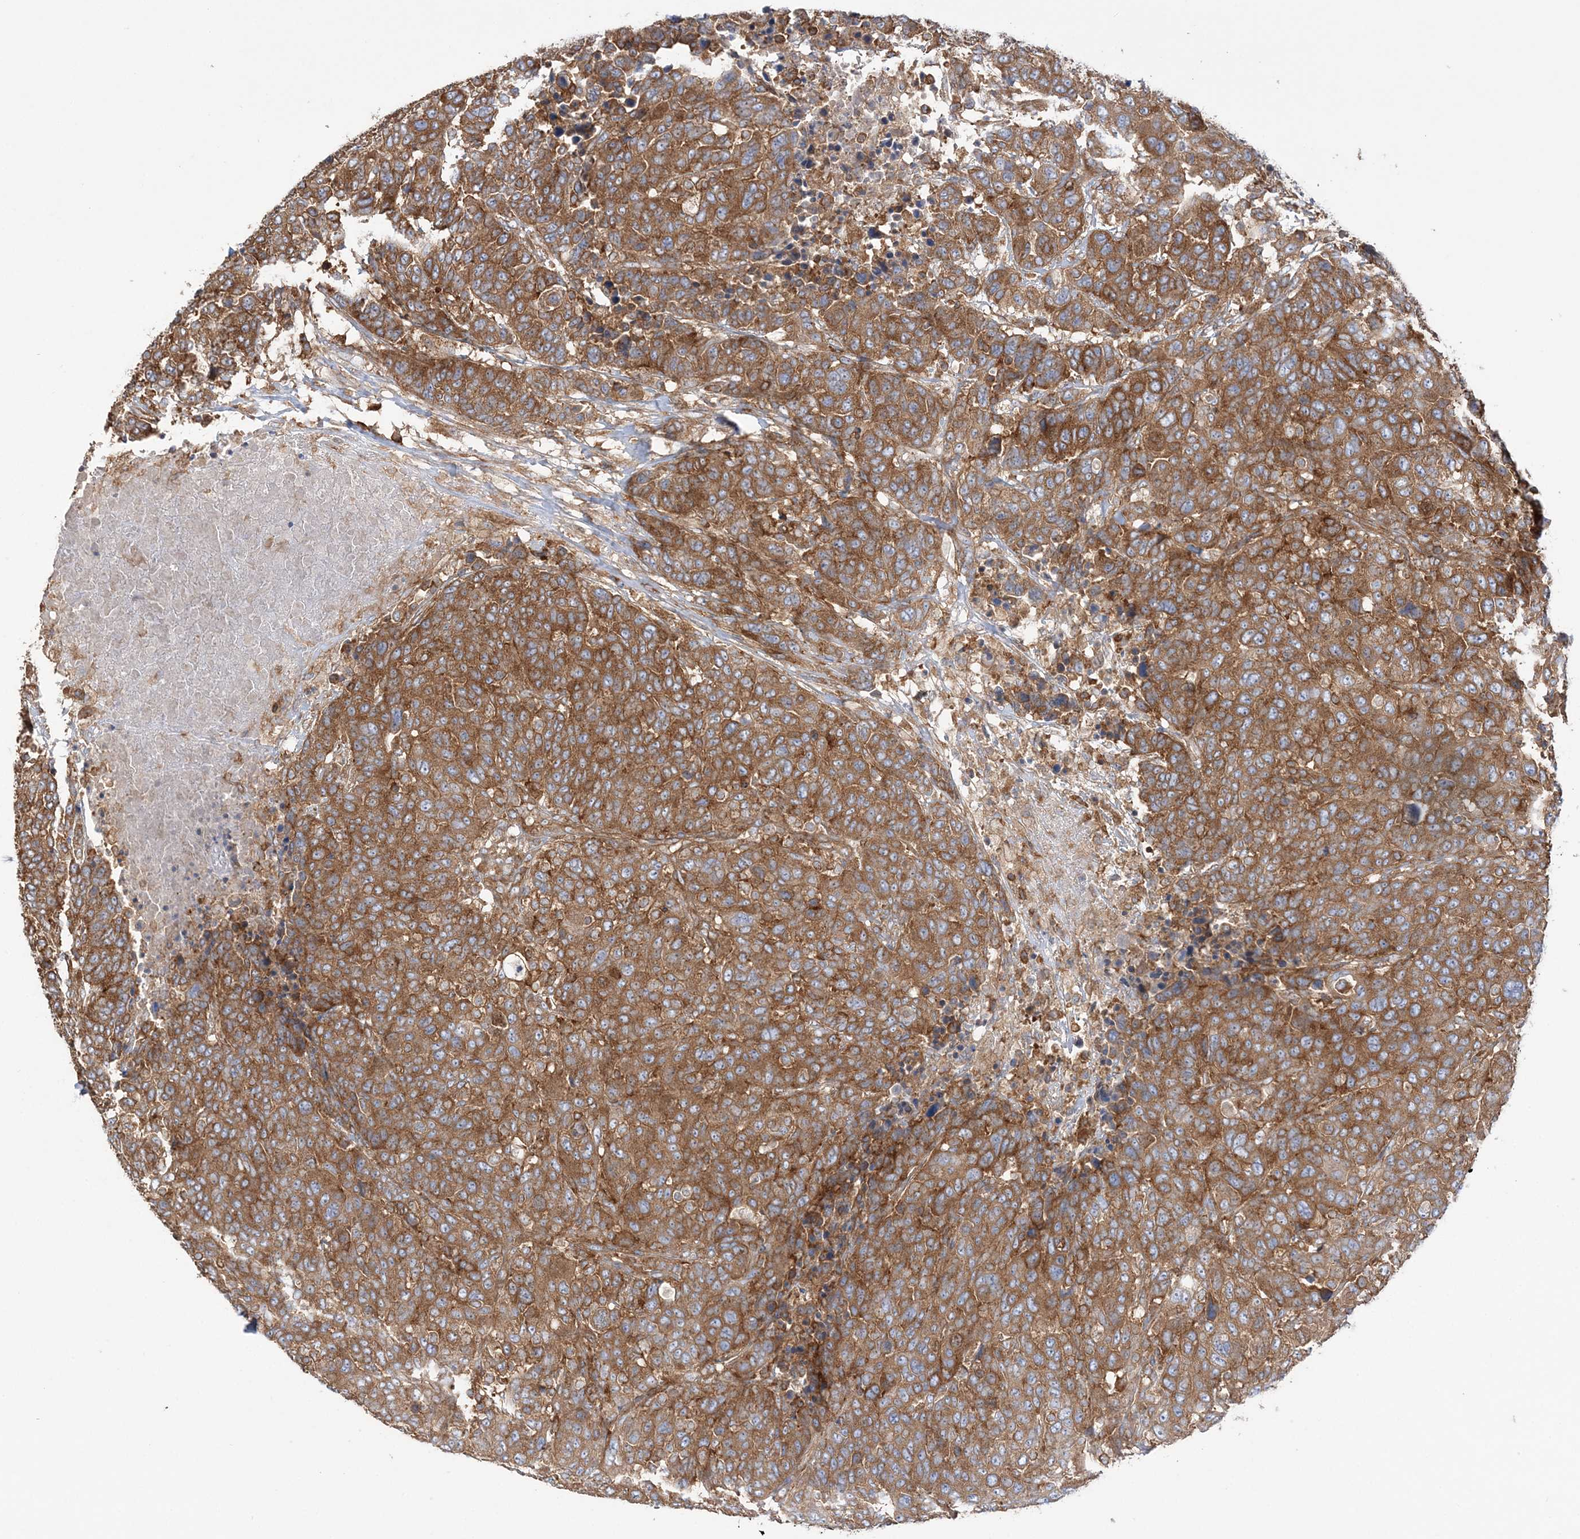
{"staining": {"intensity": "moderate", "quantity": ">75%", "location": "cytoplasmic/membranous"}, "tissue": "breast cancer", "cell_type": "Tumor cells", "image_type": "cancer", "snomed": [{"axis": "morphology", "description": "Duct carcinoma"}, {"axis": "topography", "description": "Breast"}], "caption": "Moderate cytoplasmic/membranous protein staining is appreciated in about >75% of tumor cells in breast infiltrating ductal carcinoma. (Brightfield microscopy of DAB IHC at high magnification).", "gene": "TBC1D5", "patient": {"sex": "female", "age": 37}}